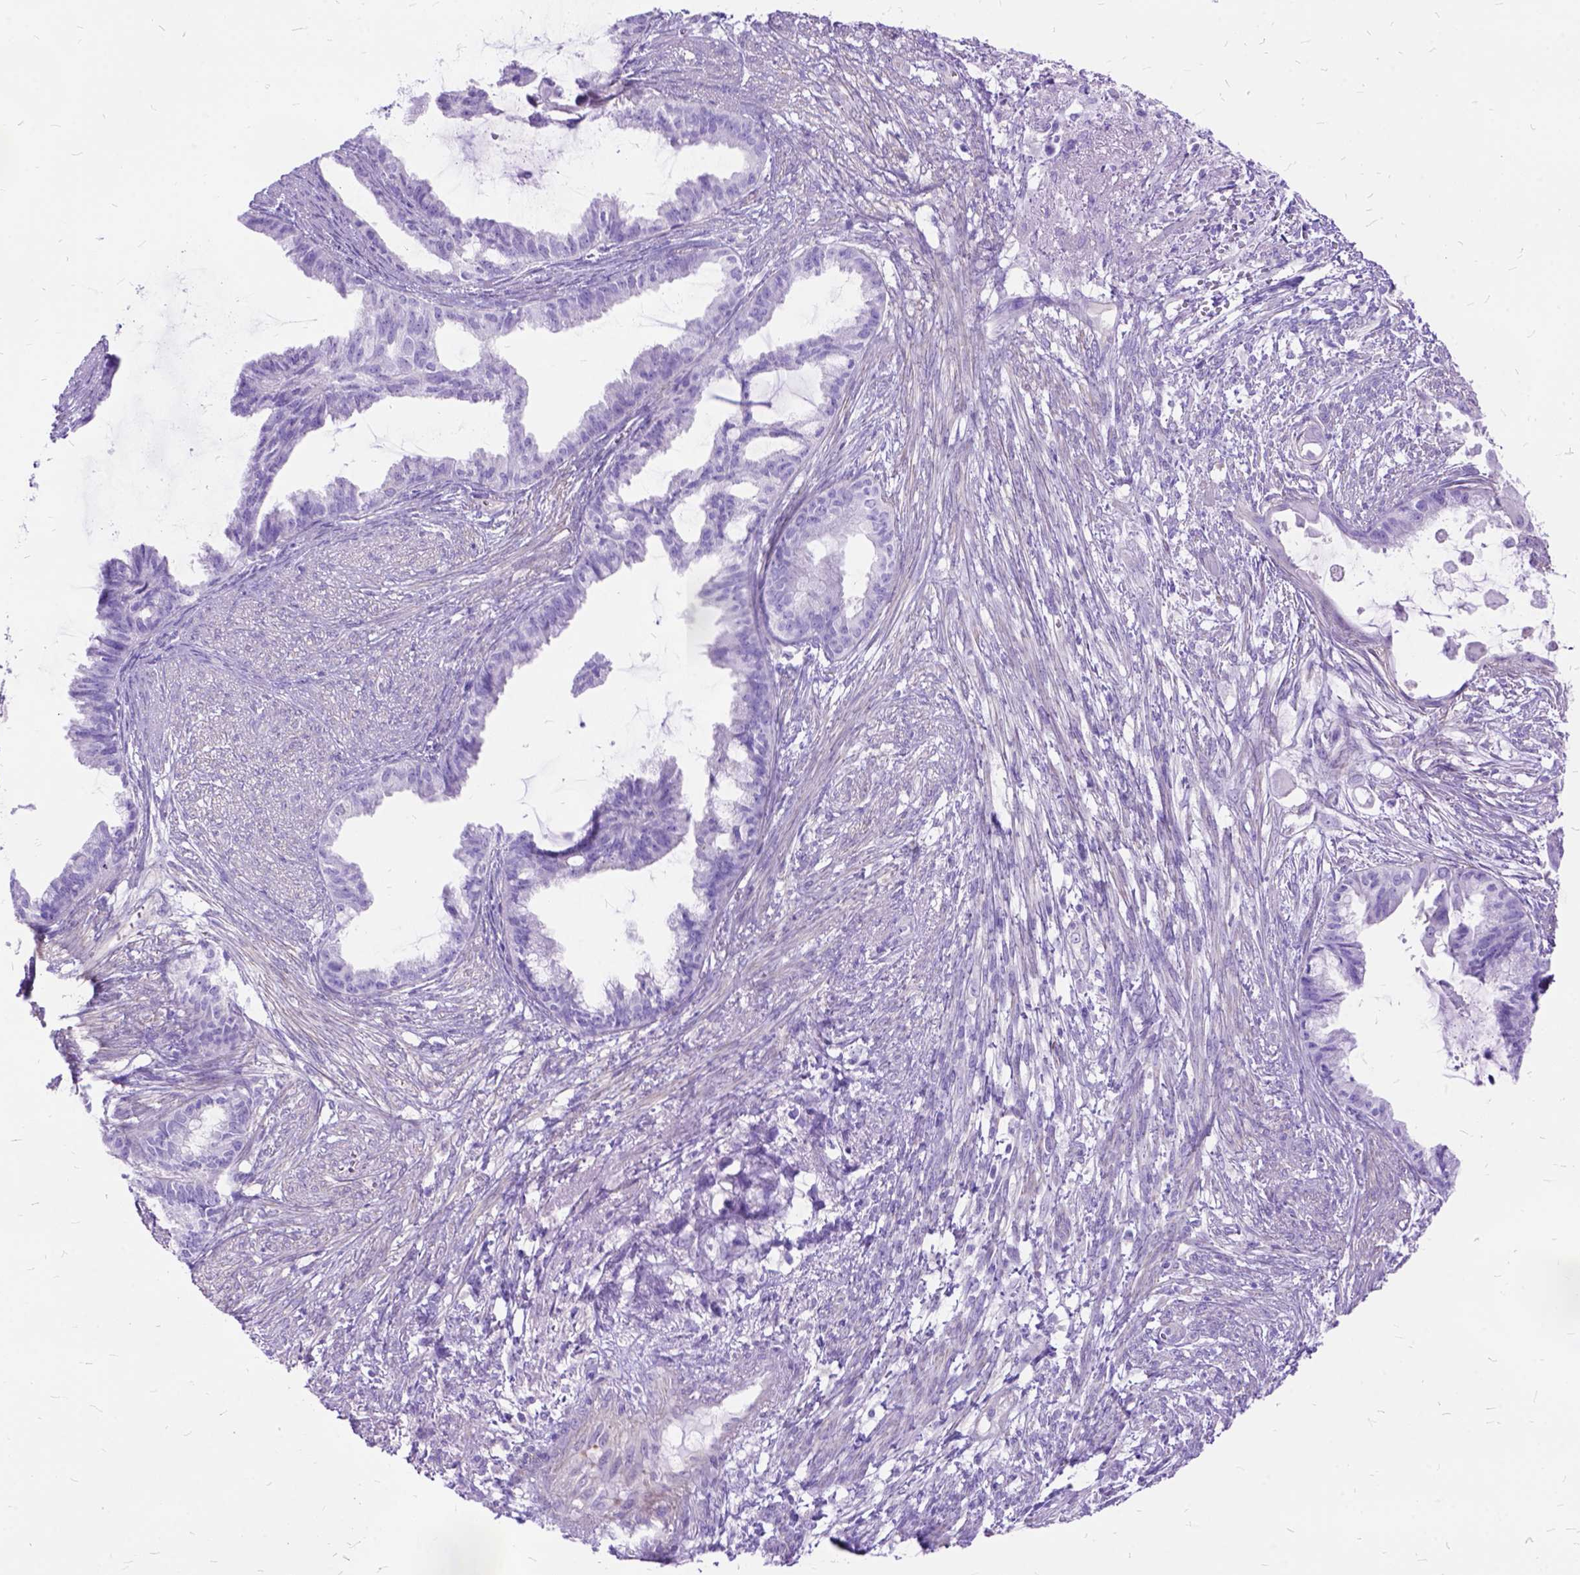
{"staining": {"intensity": "negative", "quantity": "none", "location": "none"}, "tissue": "endometrial cancer", "cell_type": "Tumor cells", "image_type": "cancer", "snomed": [{"axis": "morphology", "description": "Adenocarcinoma, NOS"}, {"axis": "topography", "description": "Endometrium"}], "caption": "The histopathology image reveals no staining of tumor cells in endometrial cancer (adenocarcinoma).", "gene": "ARL9", "patient": {"sex": "female", "age": 86}}